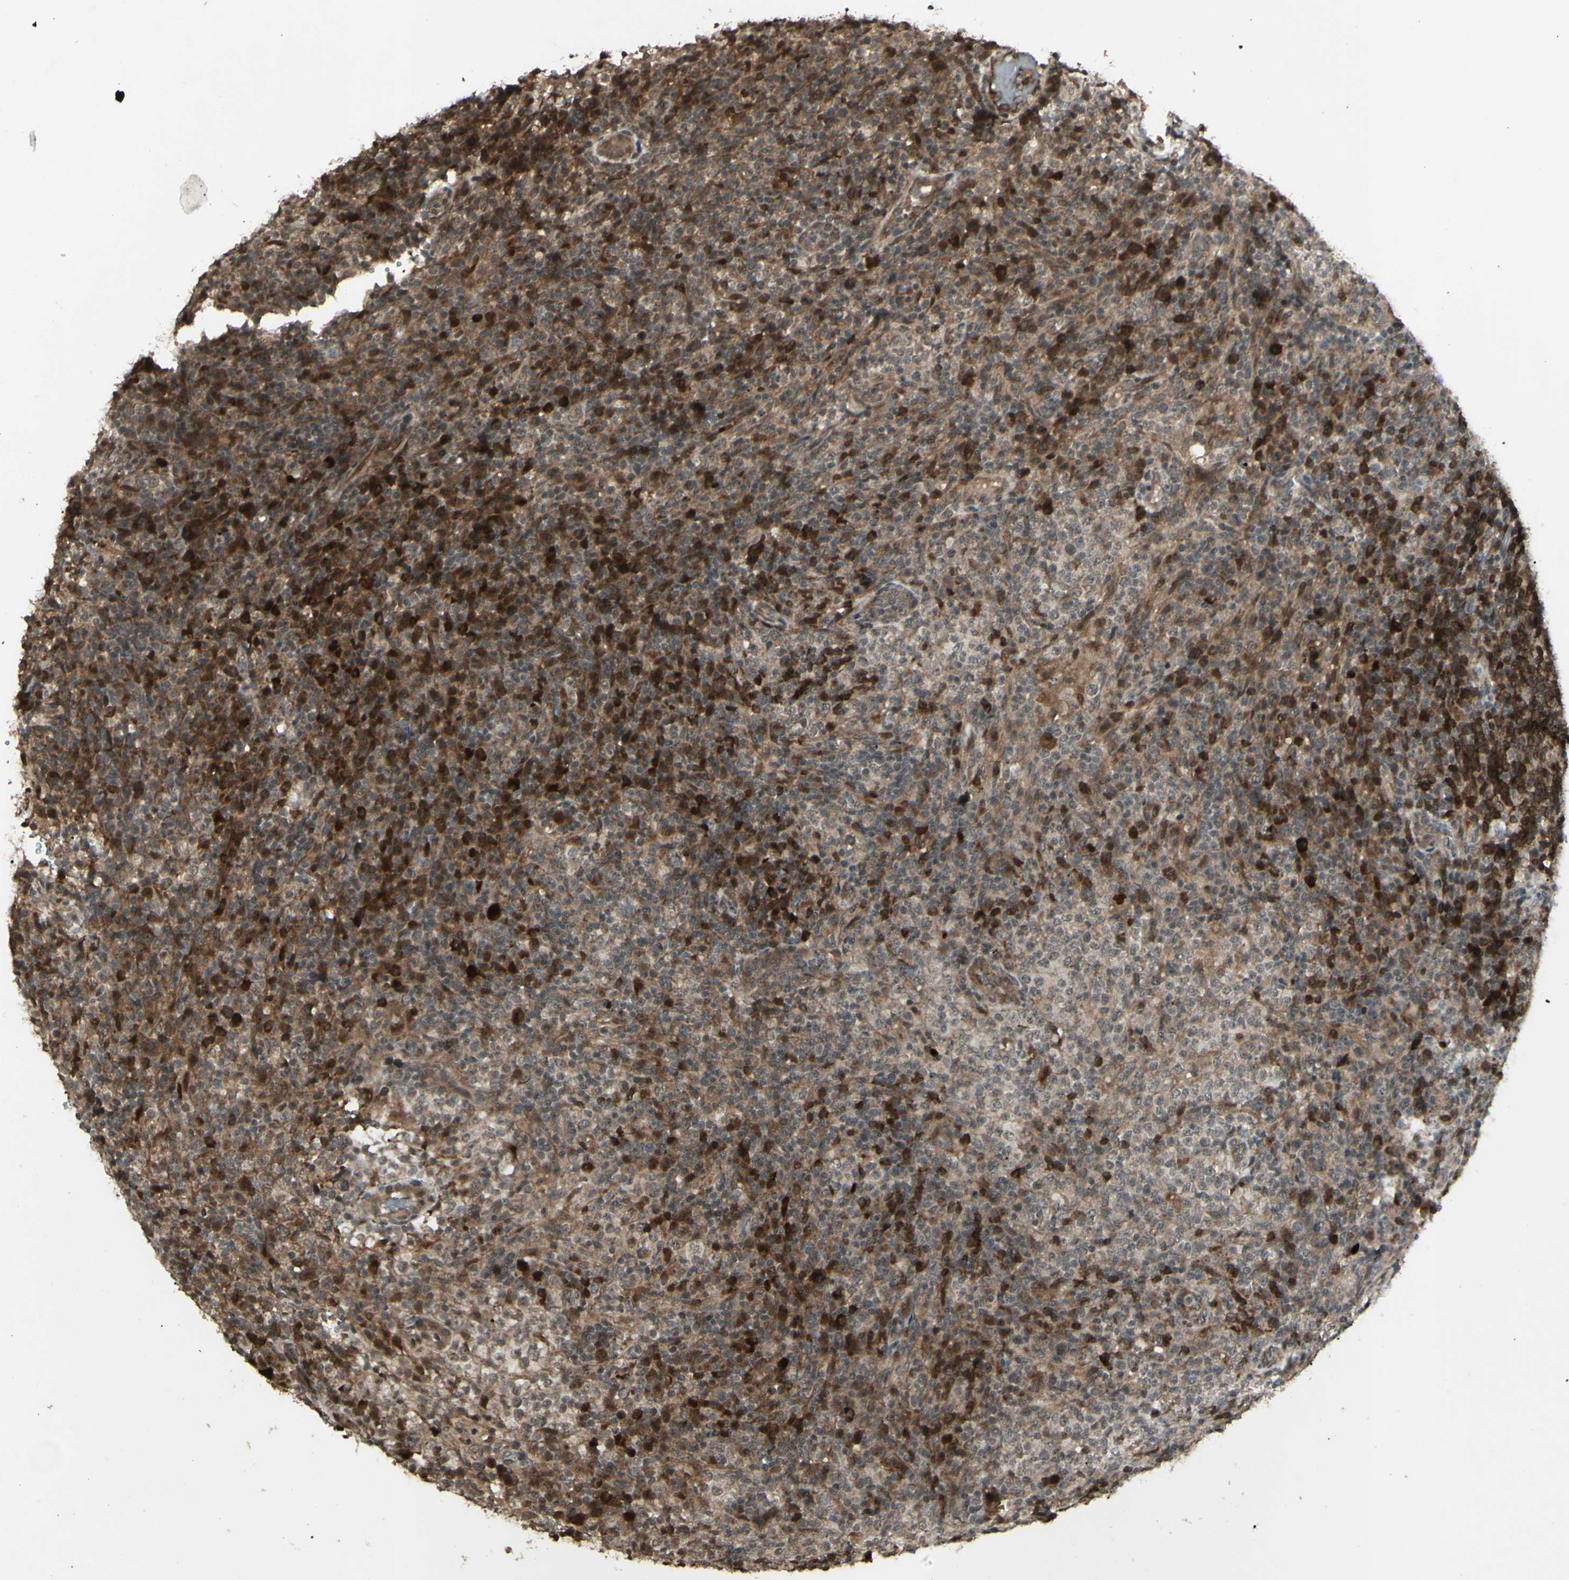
{"staining": {"intensity": "strong", "quantity": "25%-75%", "location": "cytoplasmic/membranous,nuclear"}, "tissue": "lymphoma", "cell_type": "Tumor cells", "image_type": "cancer", "snomed": [{"axis": "morphology", "description": "Malignant lymphoma, non-Hodgkin's type, High grade"}, {"axis": "topography", "description": "Lymph node"}], "caption": "High-grade malignant lymphoma, non-Hodgkin's type was stained to show a protein in brown. There is high levels of strong cytoplasmic/membranous and nuclear expression in approximately 25%-75% of tumor cells. (DAB IHC, brown staining for protein, blue staining for nuclei).", "gene": "BLNK", "patient": {"sex": "female", "age": 76}}